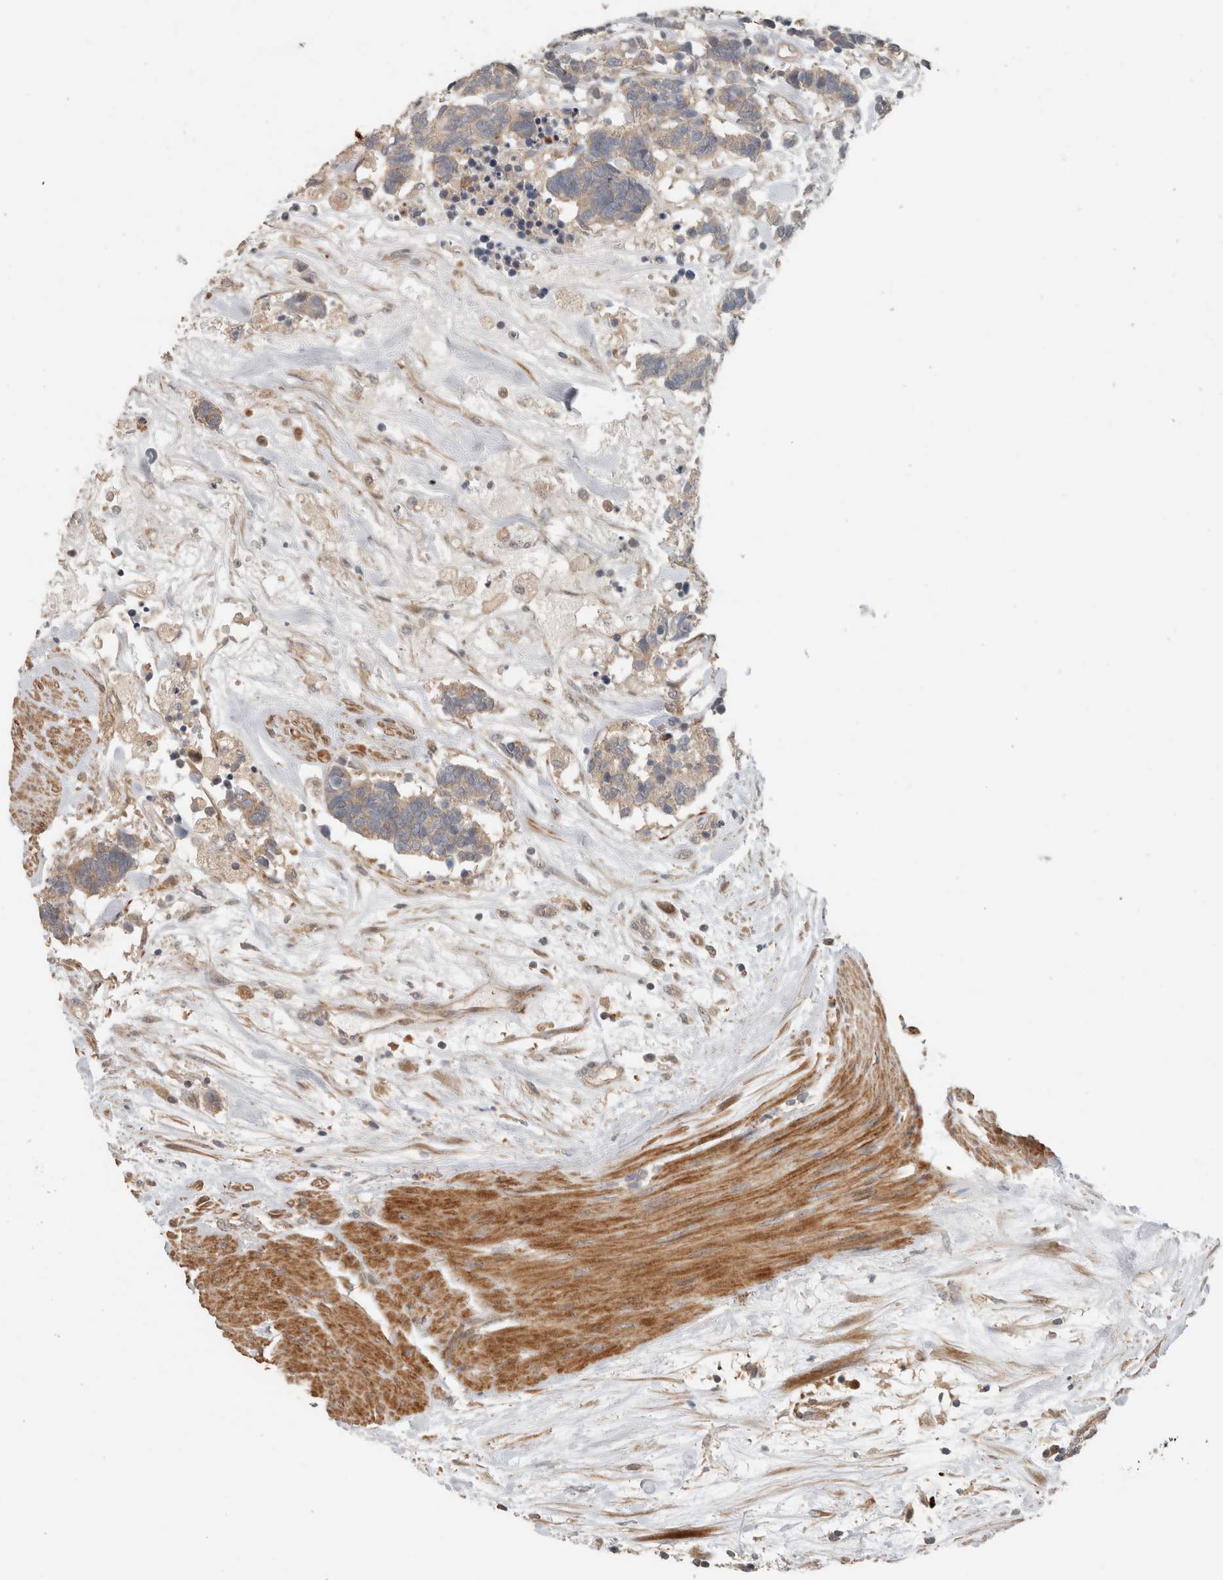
{"staining": {"intensity": "negative", "quantity": "none", "location": "none"}, "tissue": "carcinoid", "cell_type": "Tumor cells", "image_type": "cancer", "snomed": [{"axis": "morphology", "description": "Carcinoma, NOS"}, {"axis": "morphology", "description": "Carcinoid, malignant, NOS"}, {"axis": "topography", "description": "Urinary bladder"}], "caption": "This is a histopathology image of immunohistochemistry staining of carcinoma, which shows no staining in tumor cells.", "gene": "SIPA1L2", "patient": {"sex": "male", "age": 57}}